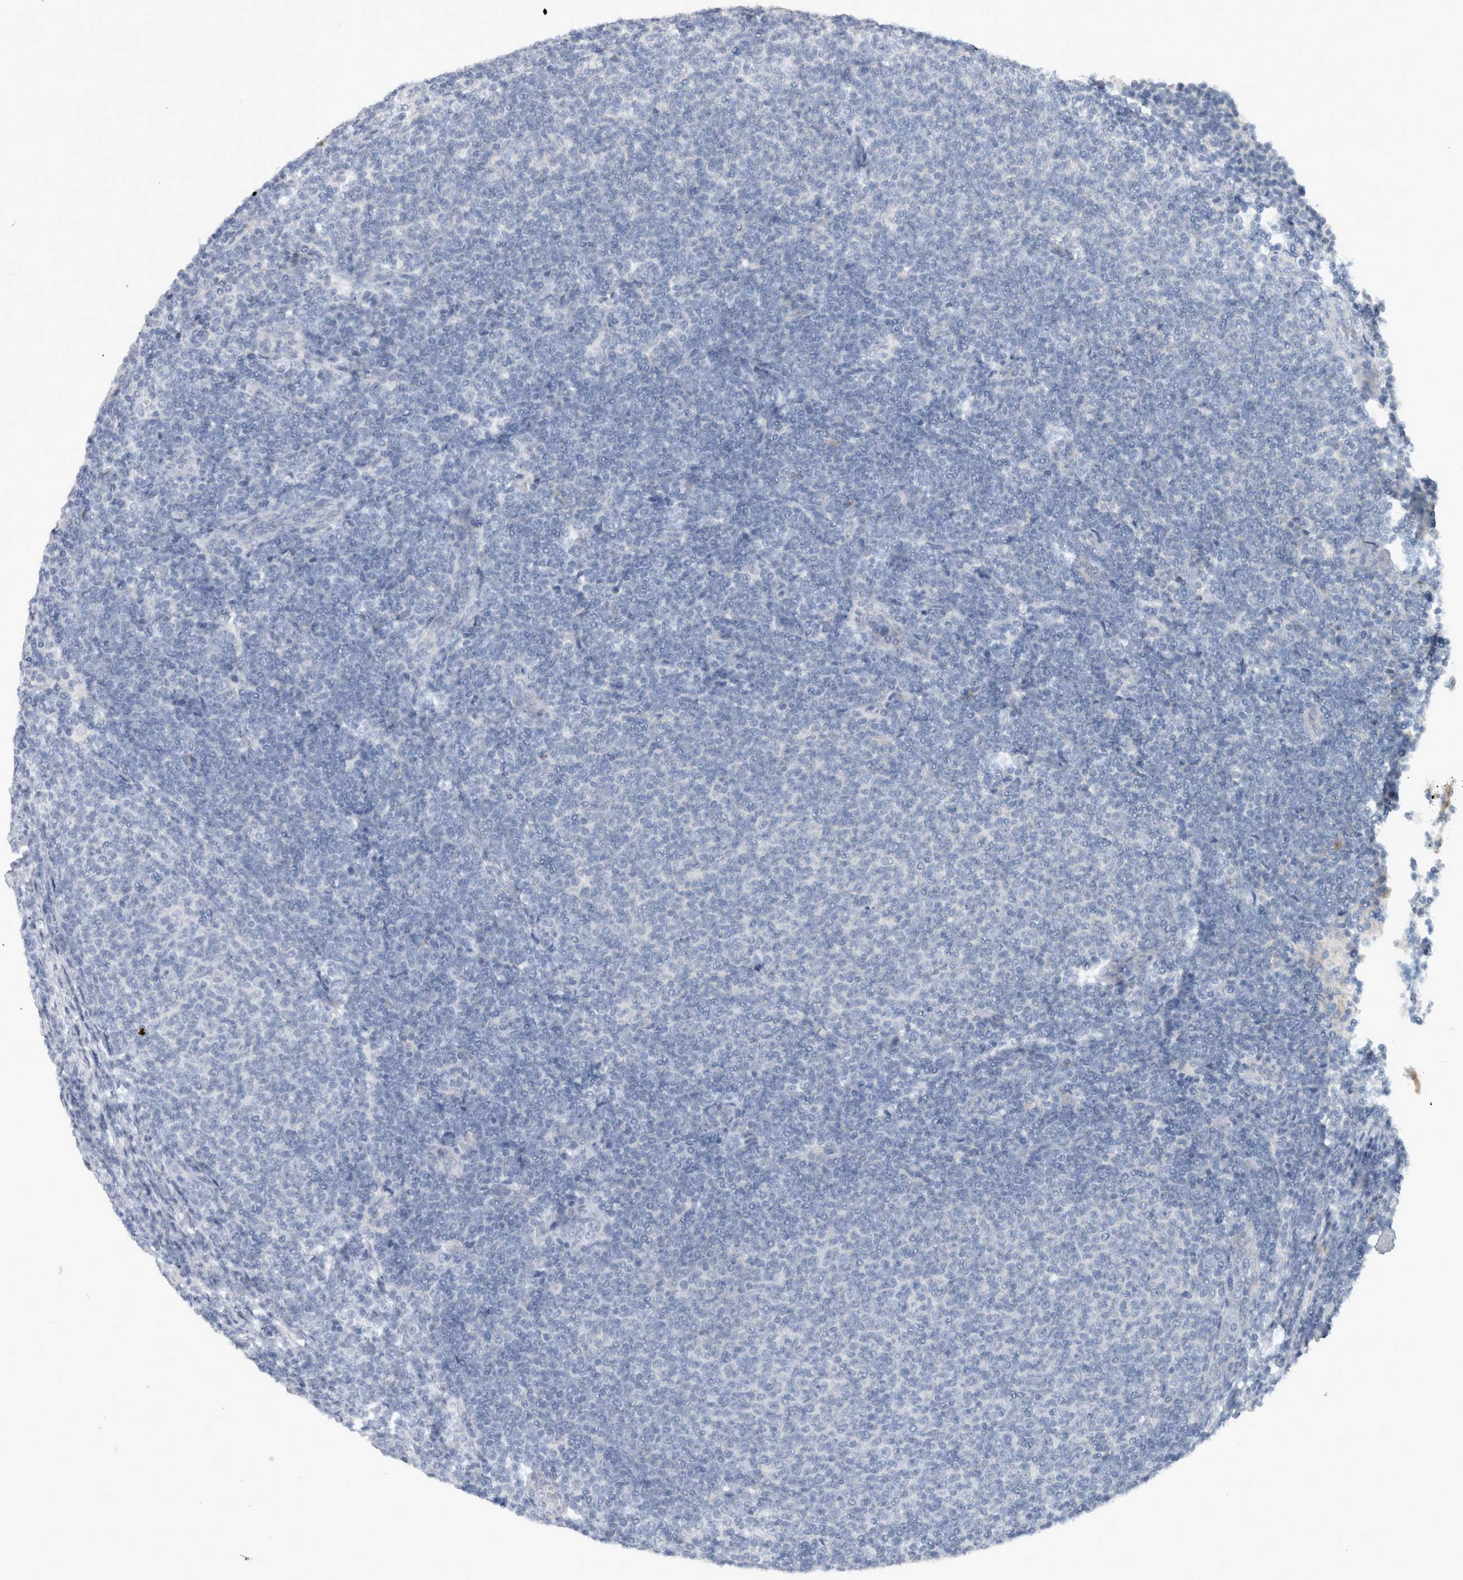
{"staining": {"intensity": "negative", "quantity": "none", "location": "none"}, "tissue": "lymphoma", "cell_type": "Tumor cells", "image_type": "cancer", "snomed": [{"axis": "morphology", "description": "Malignant lymphoma, non-Hodgkin's type, Low grade"}, {"axis": "topography", "description": "Lymph node"}], "caption": "High power microscopy histopathology image of an immunohistochemistry (IHC) photomicrograph of lymphoma, revealing no significant staining in tumor cells.", "gene": "SCGB1A1", "patient": {"sex": "male", "age": 66}}